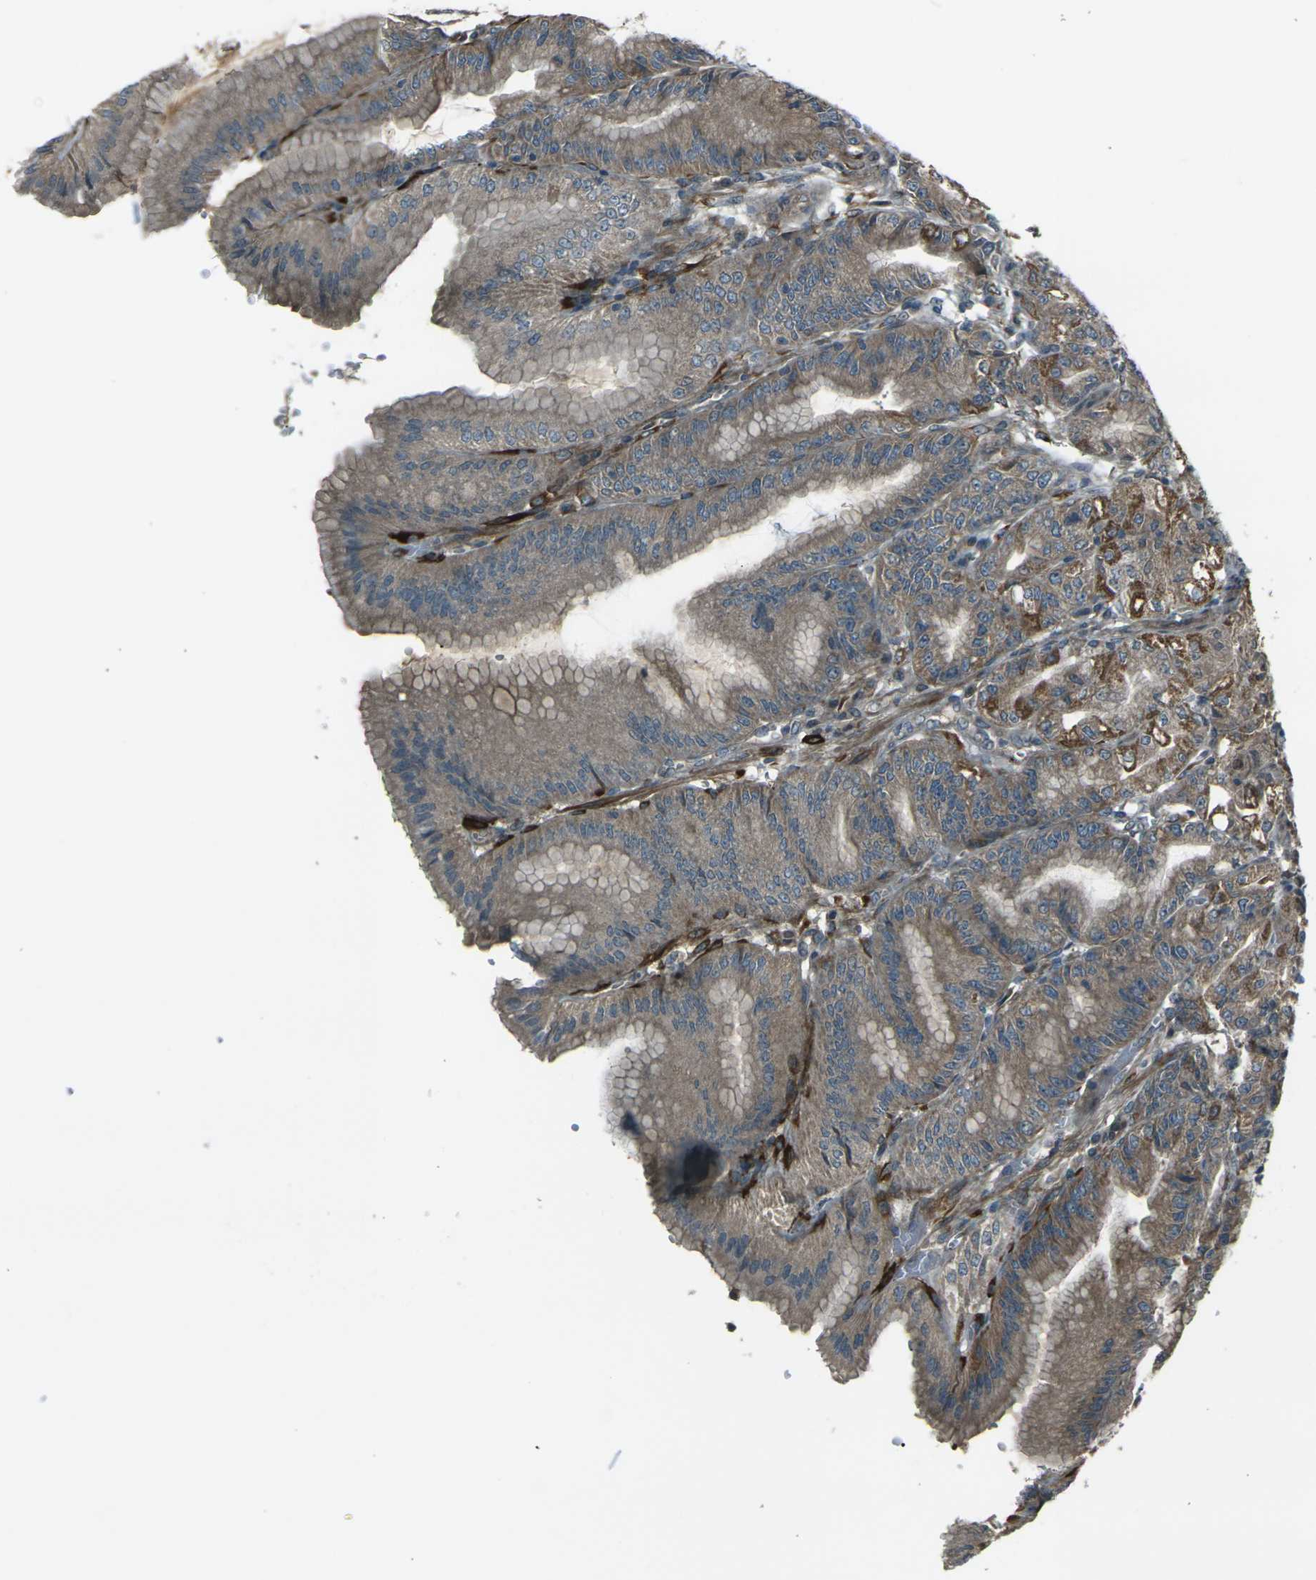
{"staining": {"intensity": "strong", "quantity": "25%-75%", "location": "cytoplasmic/membranous"}, "tissue": "stomach", "cell_type": "Glandular cells", "image_type": "normal", "snomed": [{"axis": "morphology", "description": "Normal tissue, NOS"}, {"axis": "topography", "description": "Stomach, lower"}], "caption": "IHC staining of benign stomach, which demonstrates high levels of strong cytoplasmic/membranous positivity in approximately 25%-75% of glandular cells indicating strong cytoplasmic/membranous protein staining. The staining was performed using DAB (brown) for protein detection and nuclei were counterstained in hematoxylin (blue).", "gene": "LSMEM1", "patient": {"sex": "male", "age": 71}}